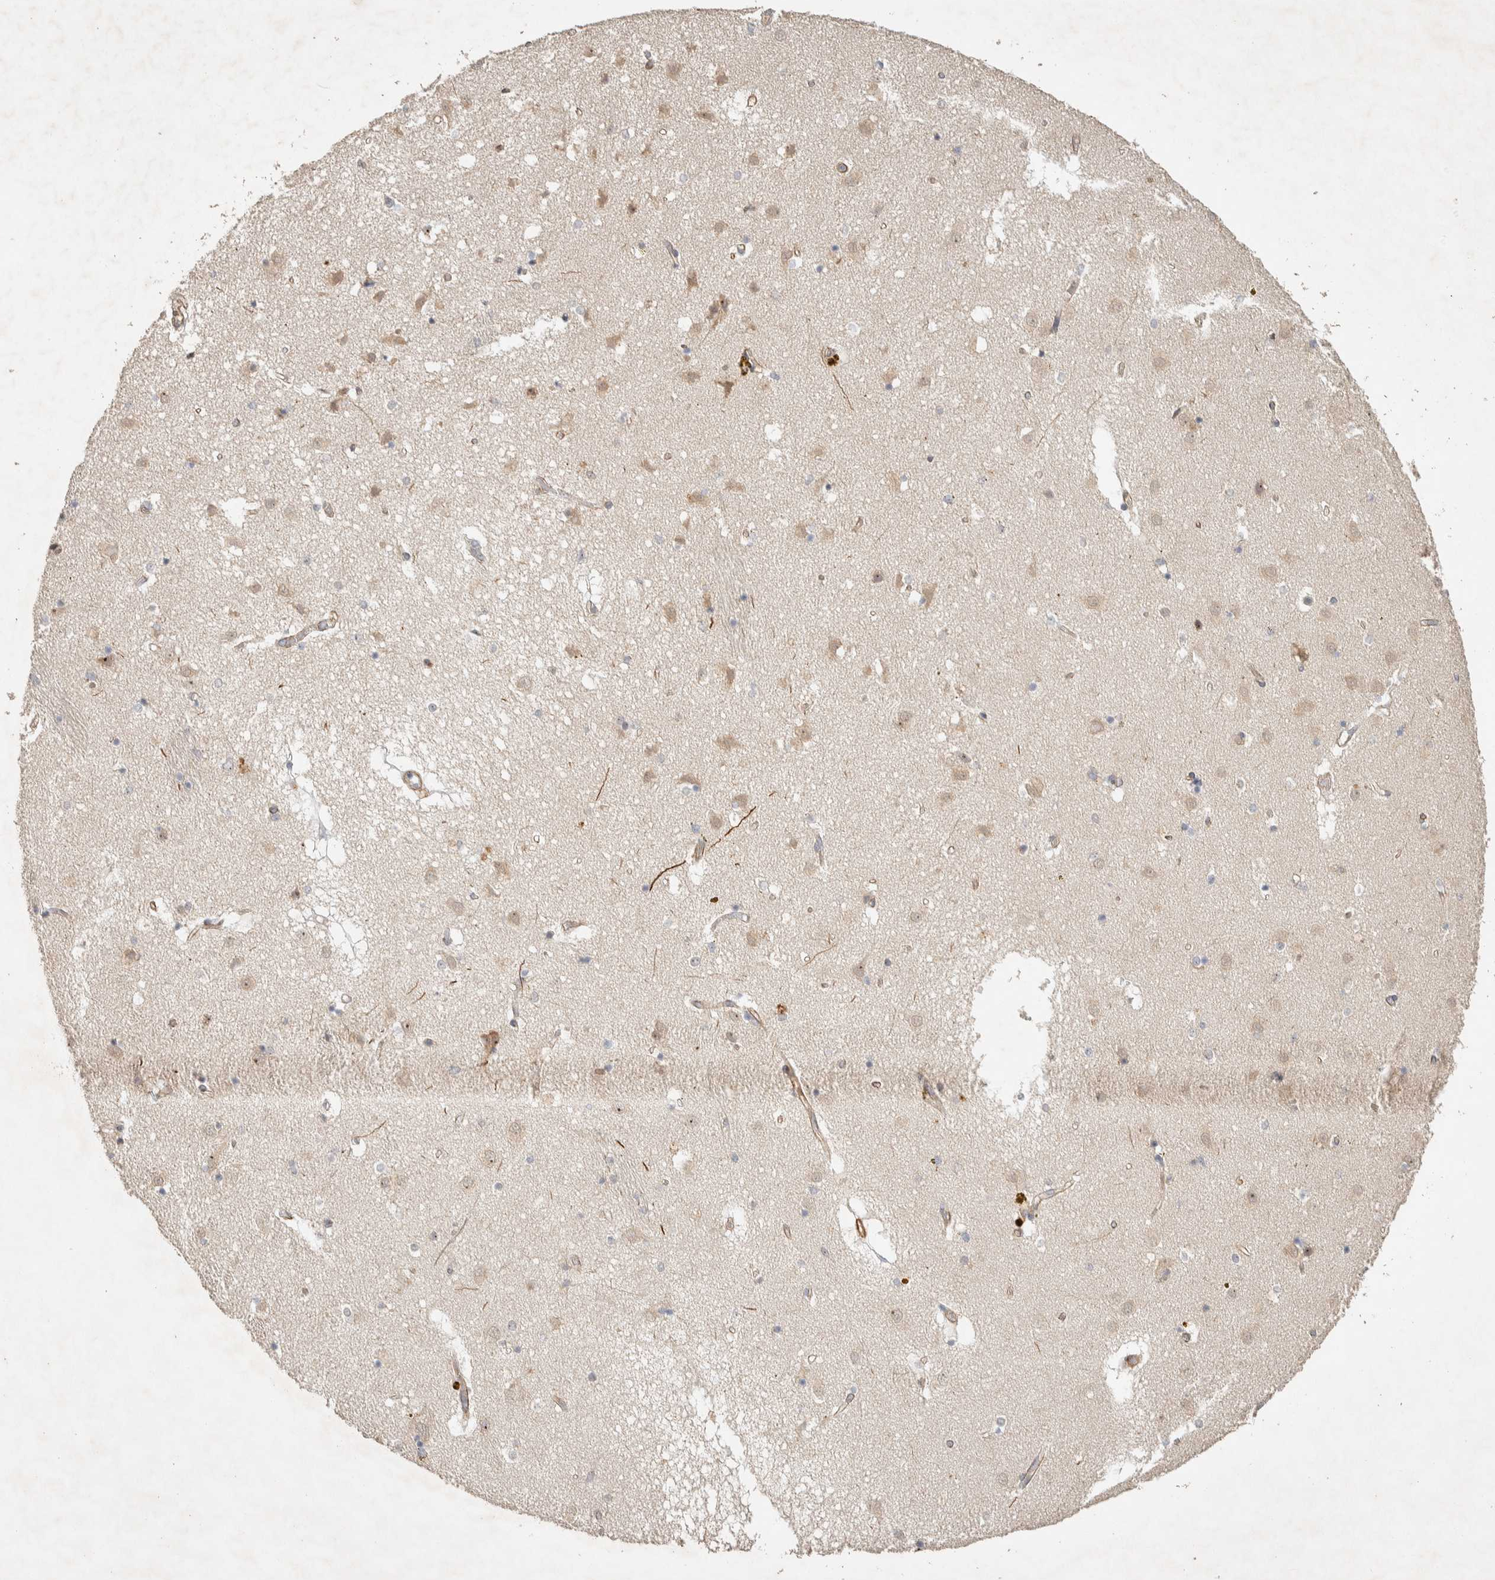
{"staining": {"intensity": "weak", "quantity": "<25%", "location": "cytoplasmic/membranous"}, "tissue": "caudate", "cell_type": "Glial cells", "image_type": "normal", "snomed": [{"axis": "morphology", "description": "Normal tissue, NOS"}, {"axis": "topography", "description": "Lateral ventricle wall"}], "caption": "Protein analysis of unremarkable caudate shows no significant staining in glial cells.", "gene": "KLHL40", "patient": {"sex": "male", "age": 70}}